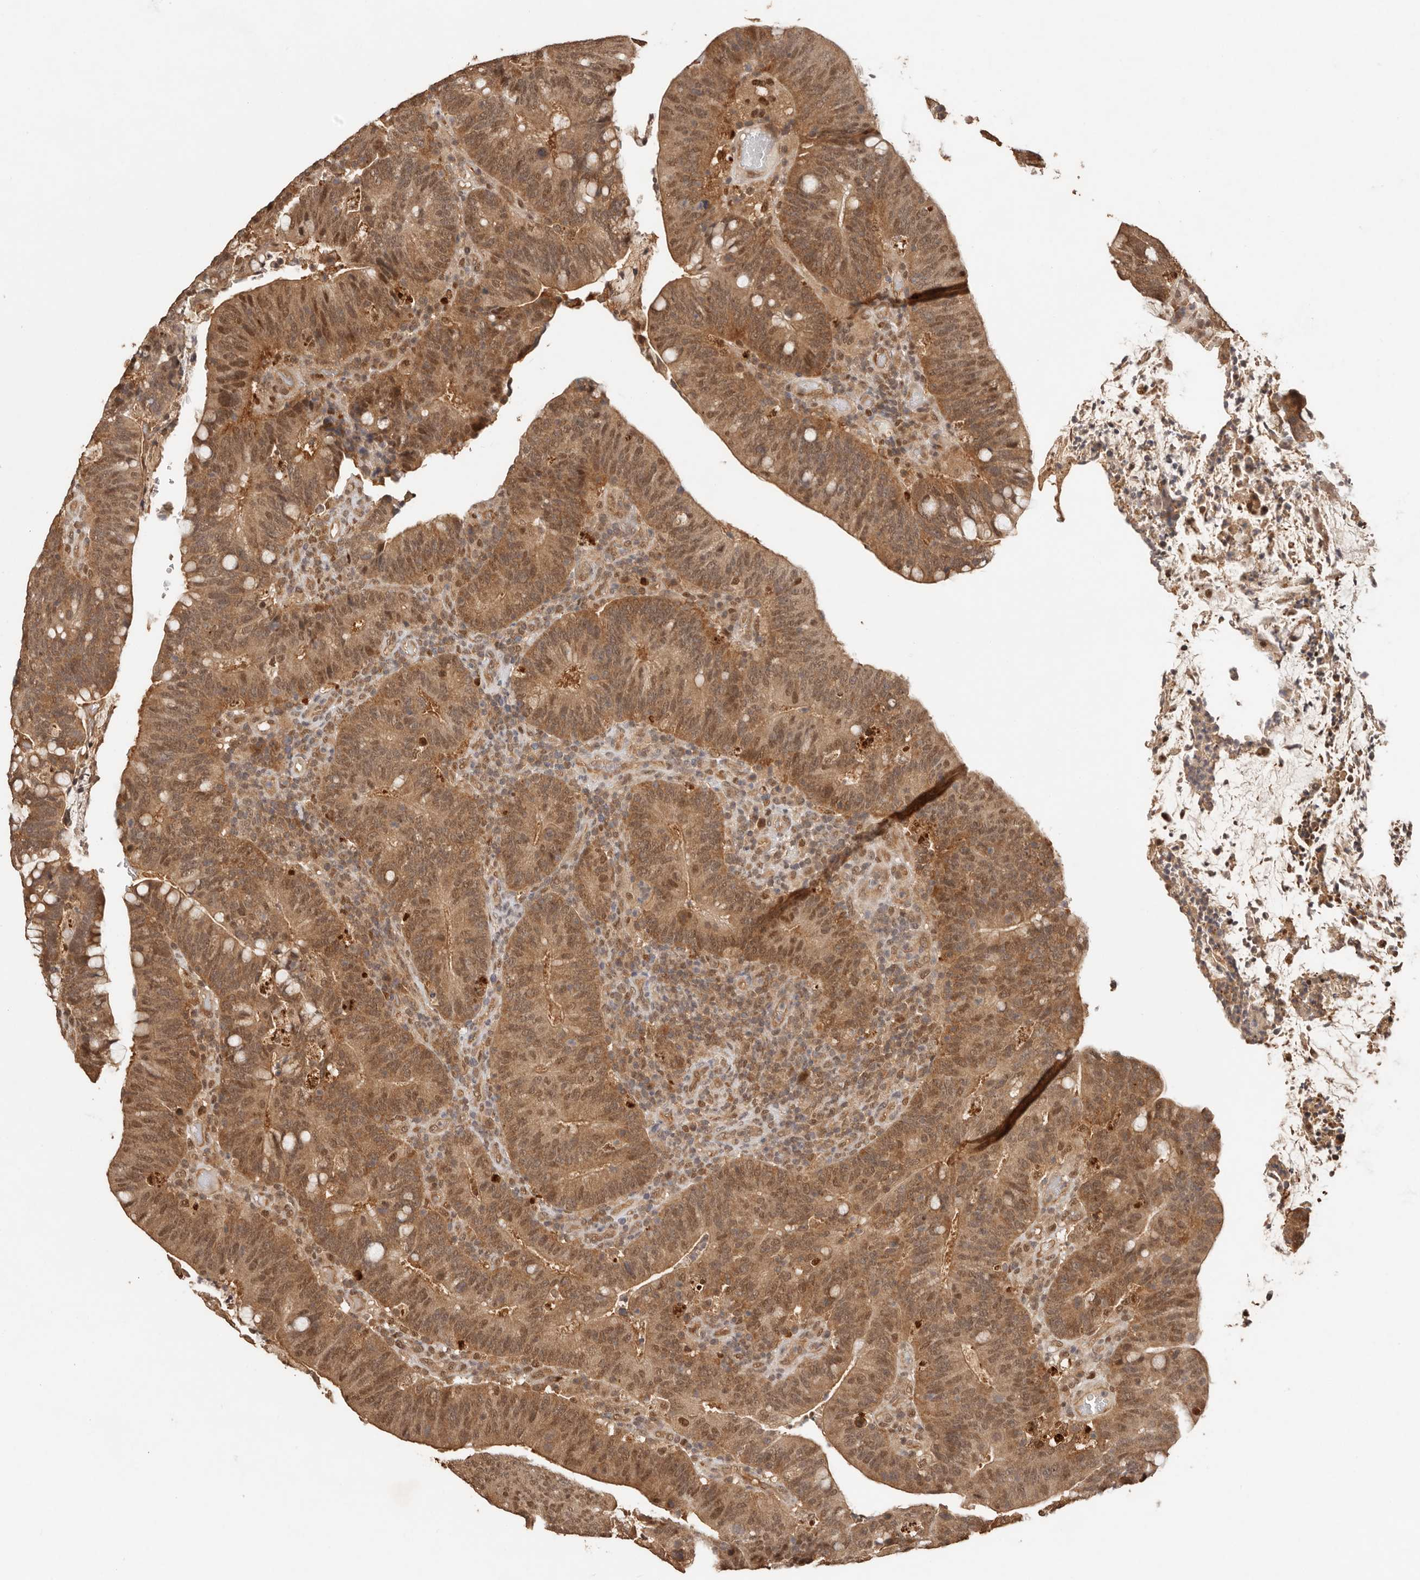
{"staining": {"intensity": "moderate", "quantity": ">75%", "location": "cytoplasmic/membranous,nuclear"}, "tissue": "colorectal cancer", "cell_type": "Tumor cells", "image_type": "cancer", "snomed": [{"axis": "morphology", "description": "Adenocarcinoma, NOS"}, {"axis": "topography", "description": "Colon"}], "caption": "Adenocarcinoma (colorectal) tissue displays moderate cytoplasmic/membranous and nuclear expression in about >75% of tumor cells", "gene": "PSMA5", "patient": {"sex": "female", "age": 66}}